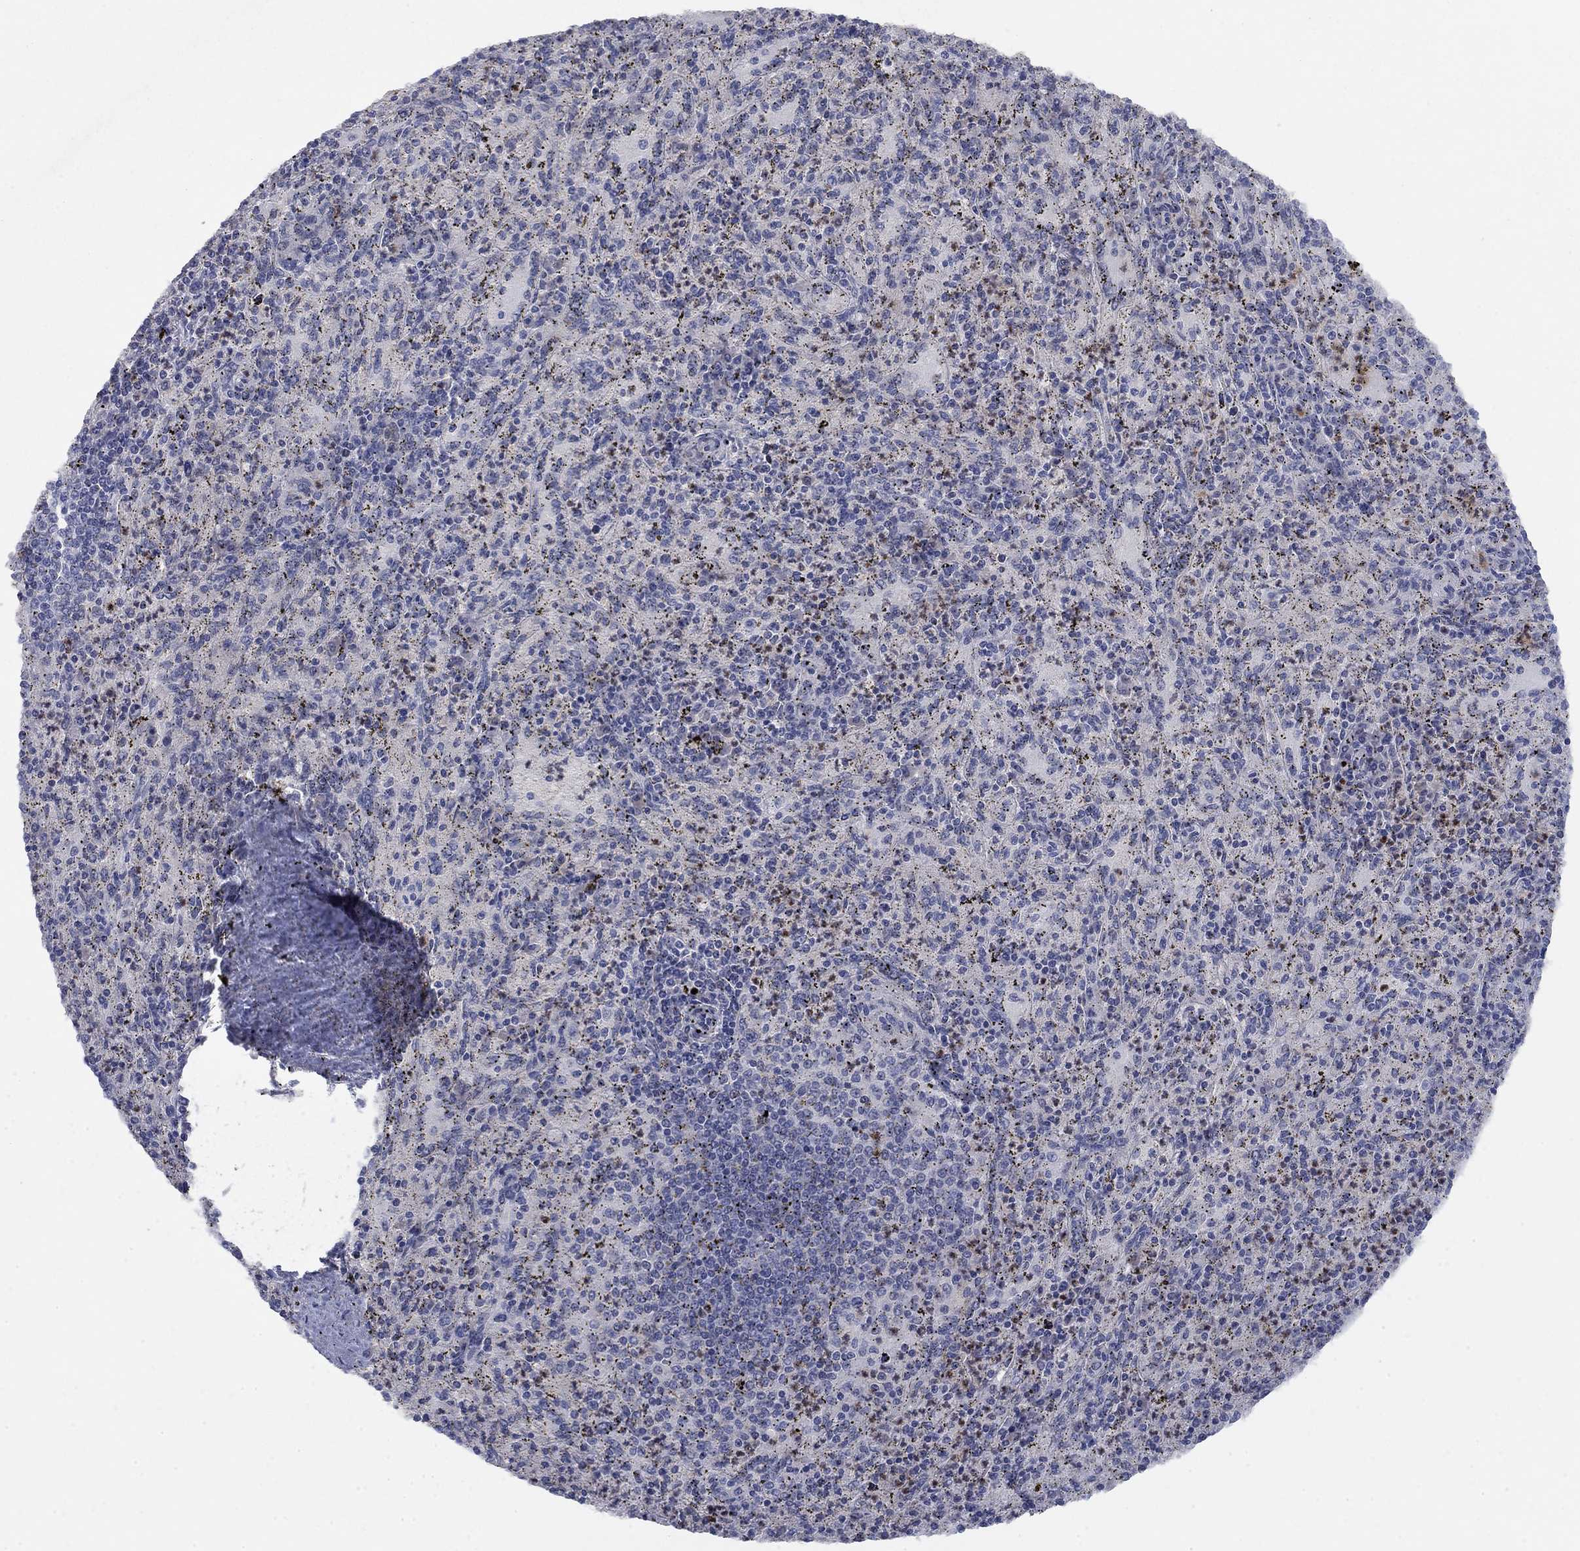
{"staining": {"intensity": "strong", "quantity": "<25%", "location": "cytoplasmic/membranous"}, "tissue": "spleen", "cell_type": "Cells in red pulp", "image_type": "normal", "snomed": [{"axis": "morphology", "description": "Normal tissue, NOS"}, {"axis": "topography", "description": "Spleen"}], "caption": "Cells in red pulp show medium levels of strong cytoplasmic/membranous staining in about <25% of cells in benign spleen.", "gene": "TMEM249", "patient": {"sex": "male", "age": 60}}